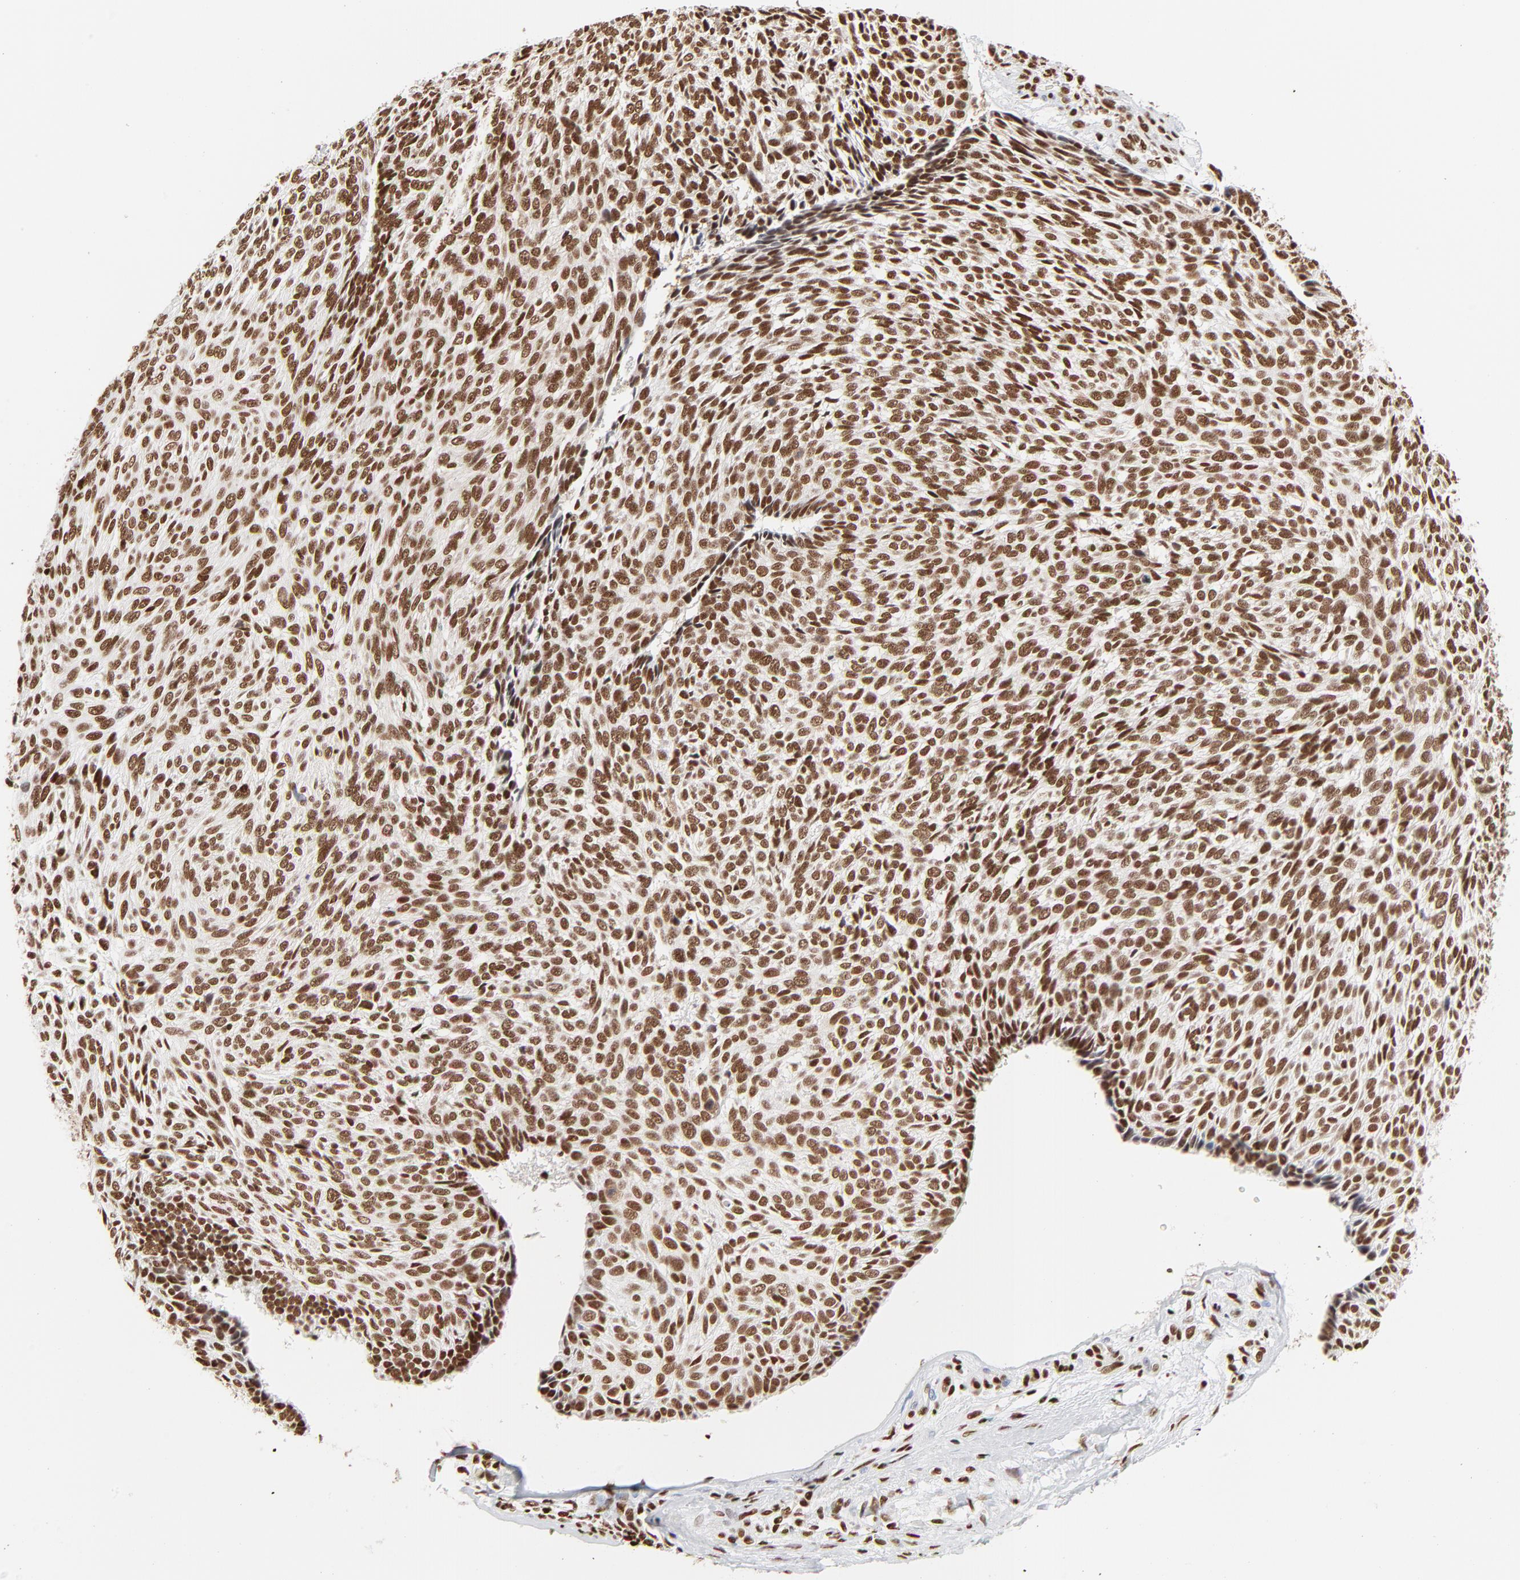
{"staining": {"intensity": "strong", "quantity": ">75%", "location": "nuclear"}, "tissue": "skin cancer", "cell_type": "Tumor cells", "image_type": "cancer", "snomed": [{"axis": "morphology", "description": "Basal cell carcinoma"}, {"axis": "topography", "description": "Skin"}], "caption": "Immunohistochemical staining of human skin basal cell carcinoma exhibits high levels of strong nuclear protein expression in about >75% of tumor cells.", "gene": "CREB1", "patient": {"sex": "male", "age": 72}}